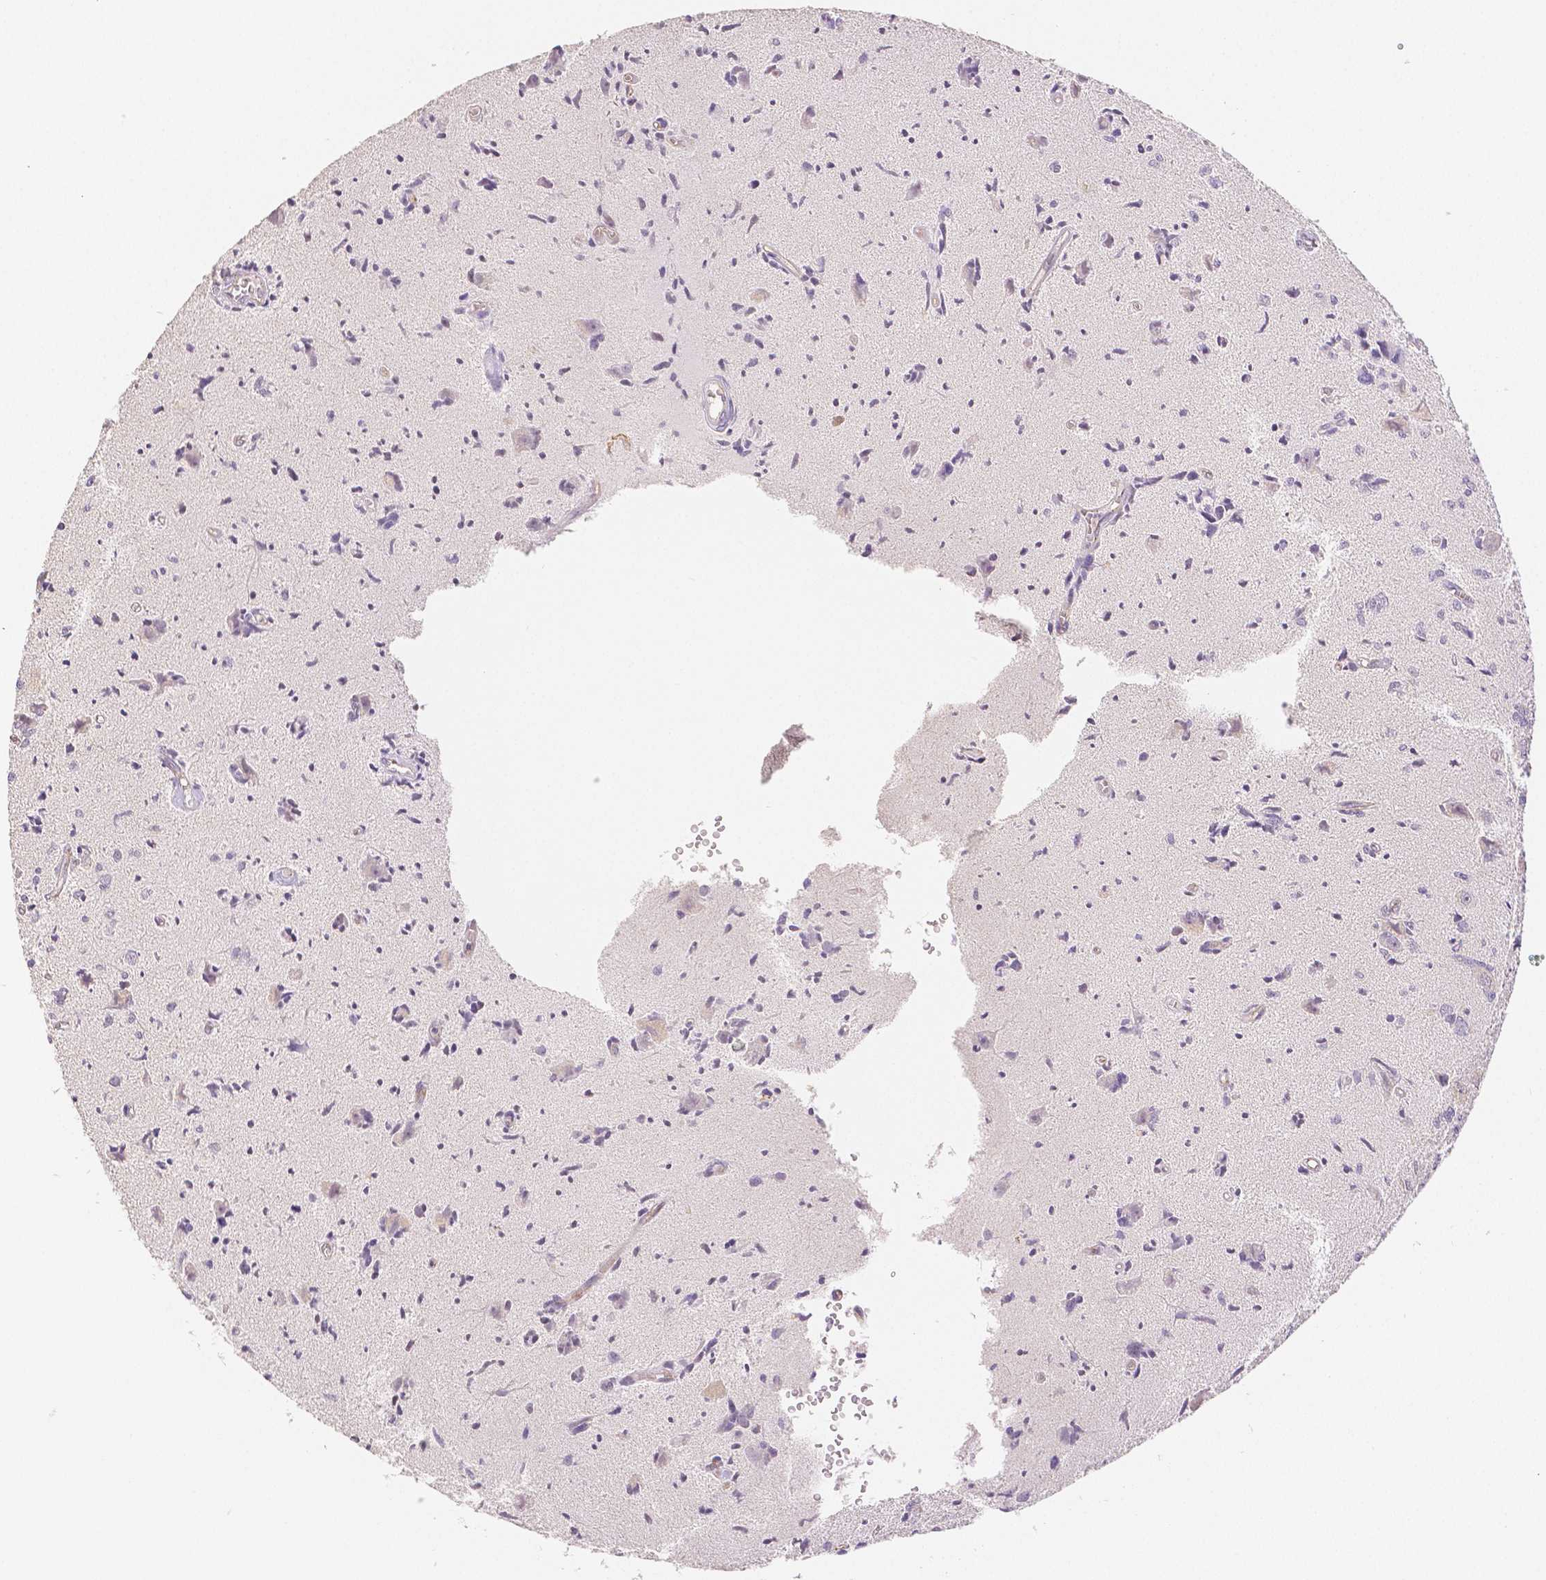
{"staining": {"intensity": "negative", "quantity": "none", "location": "none"}, "tissue": "glioma", "cell_type": "Tumor cells", "image_type": "cancer", "snomed": [{"axis": "morphology", "description": "Glioma, malignant, High grade"}, {"axis": "topography", "description": "Brain"}], "caption": "Protein analysis of malignant glioma (high-grade) shows no significant positivity in tumor cells.", "gene": "OCLN", "patient": {"sex": "male", "age": 67}}